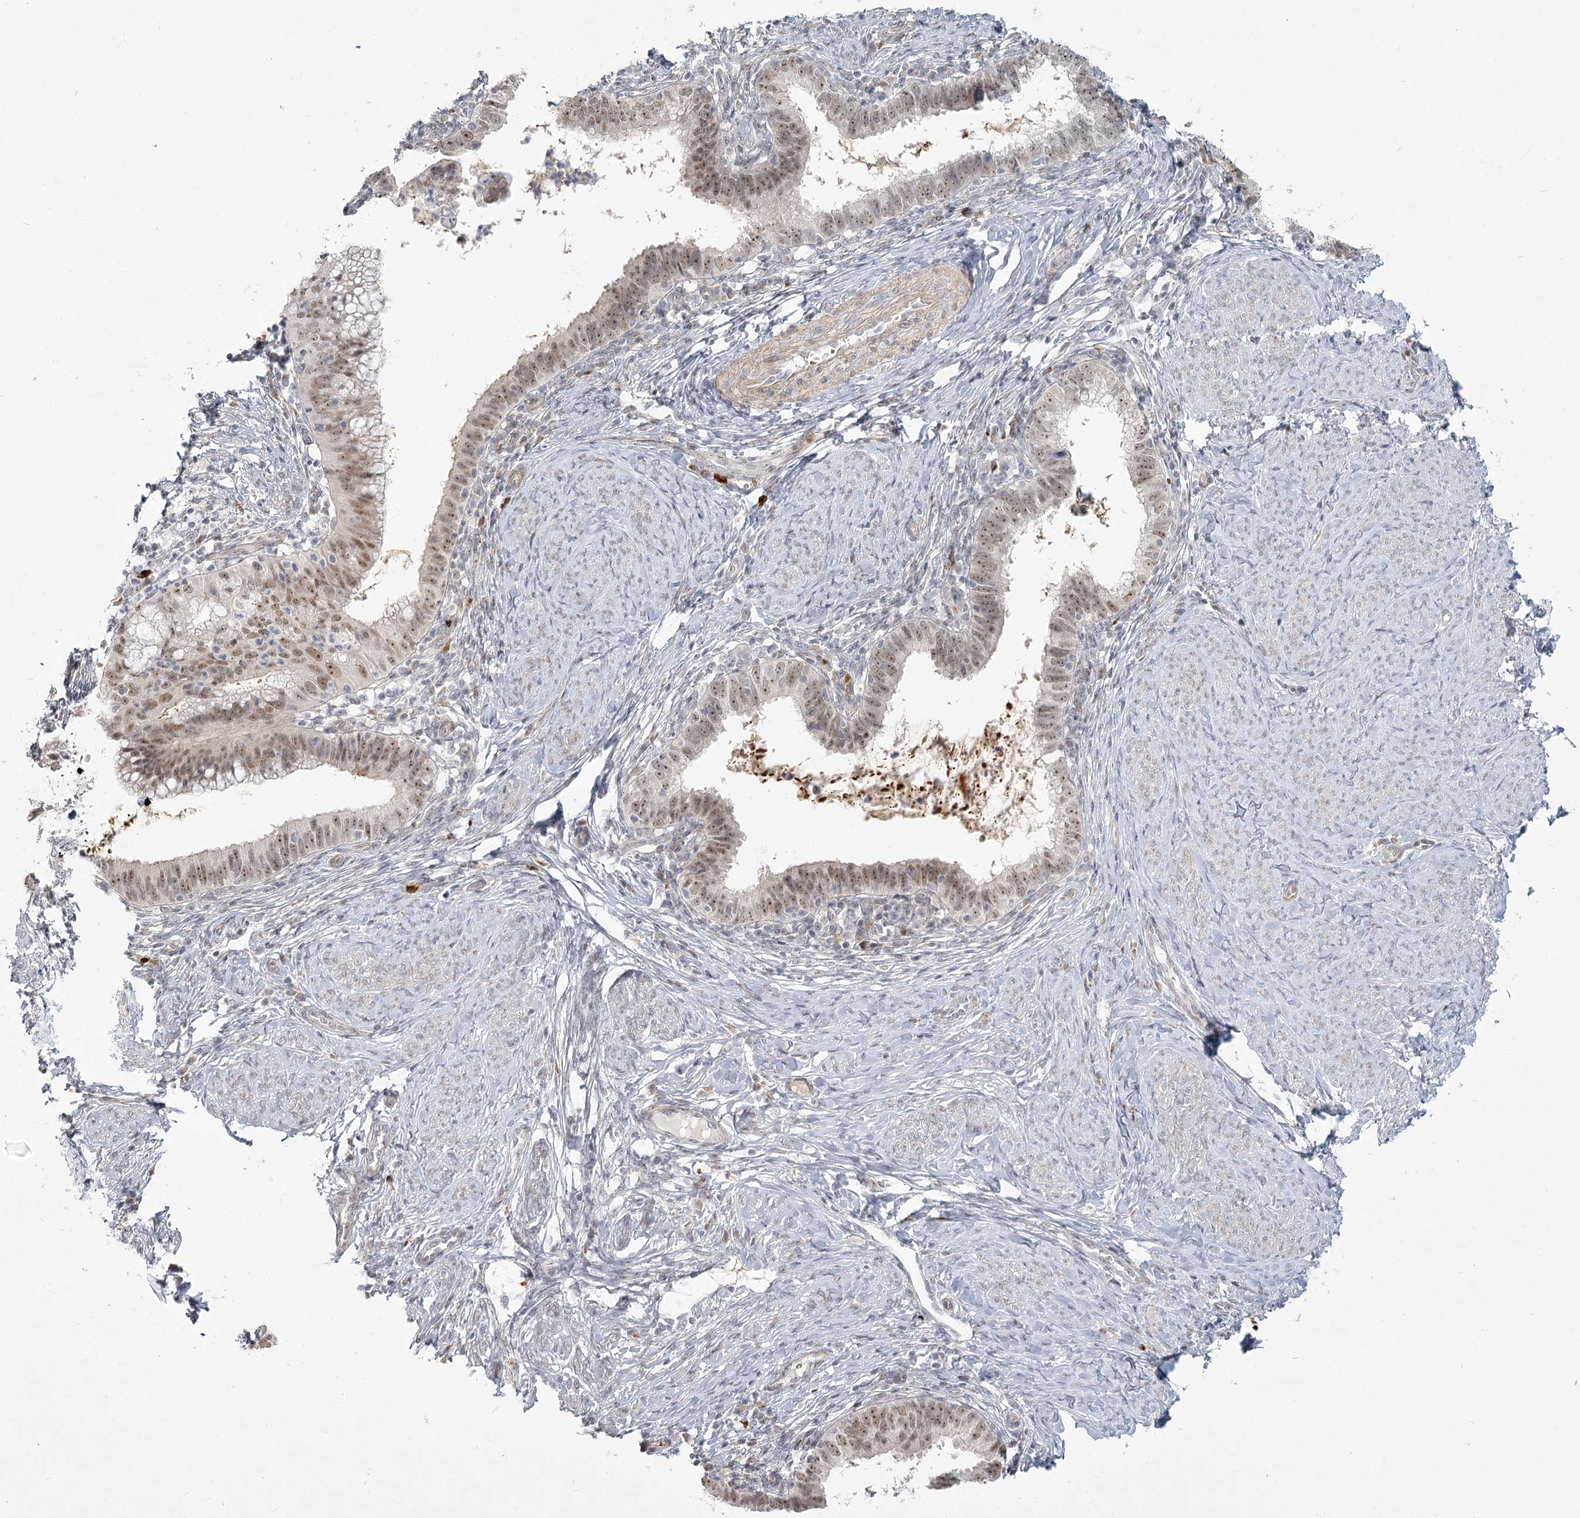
{"staining": {"intensity": "moderate", "quantity": ">75%", "location": "nuclear"}, "tissue": "cervical cancer", "cell_type": "Tumor cells", "image_type": "cancer", "snomed": [{"axis": "morphology", "description": "Adenocarcinoma, NOS"}, {"axis": "topography", "description": "Cervix"}], "caption": "Adenocarcinoma (cervical) stained with a protein marker reveals moderate staining in tumor cells.", "gene": "EXOSC7", "patient": {"sex": "female", "age": 36}}